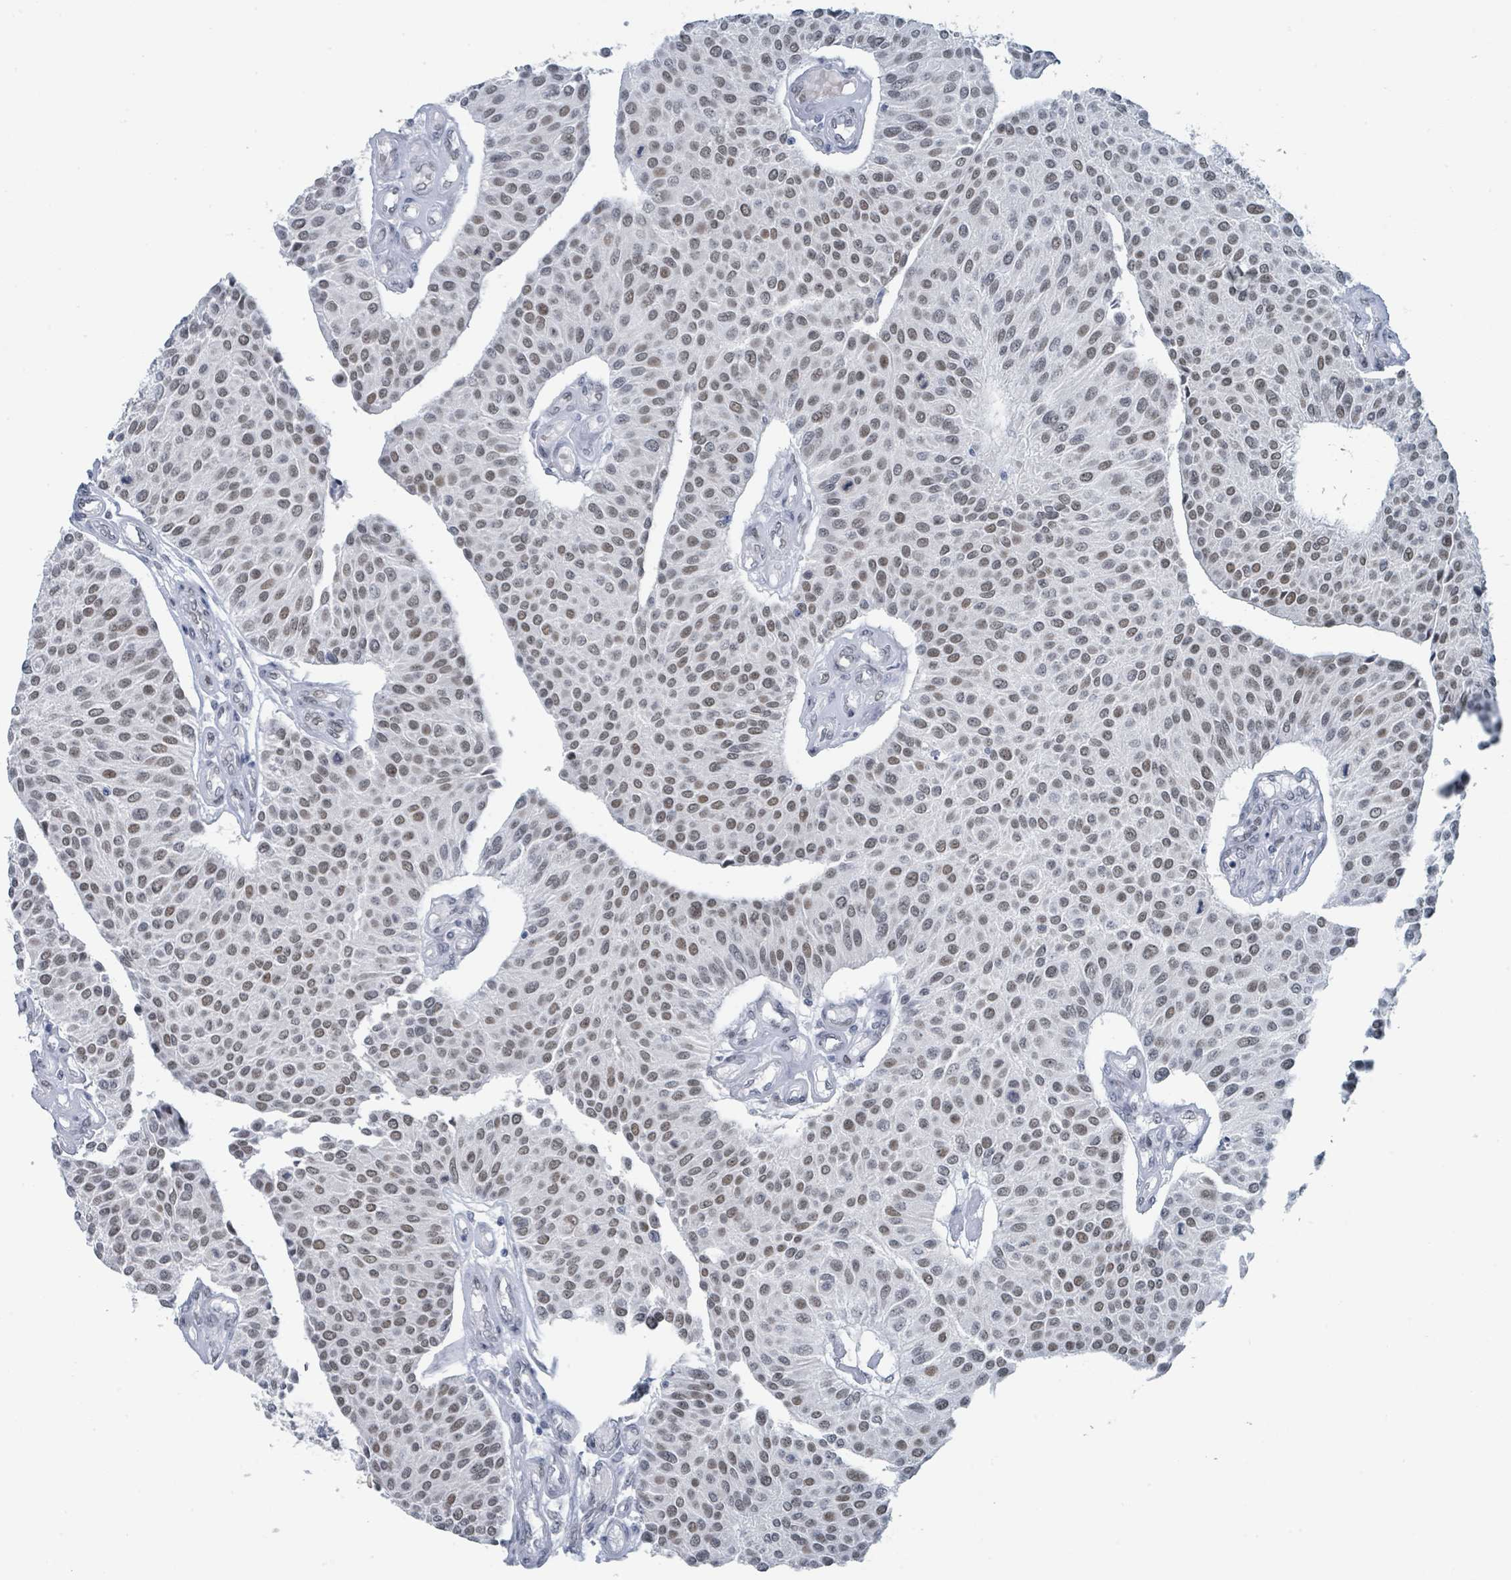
{"staining": {"intensity": "weak", "quantity": ">75%", "location": "nuclear"}, "tissue": "urothelial cancer", "cell_type": "Tumor cells", "image_type": "cancer", "snomed": [{"axis": "morphology", "description": "Urothelial carcinoma, NOS"}, {"axis": "topography", "description": "Urinary bladder"}], "caption": "Protein analysis of transitional cell carcinoma tissue shows weak nuclear expression in about >75% of tumor cells.", "gene": "EHMT2", "patient": {"sex": "male", "age": 55}}